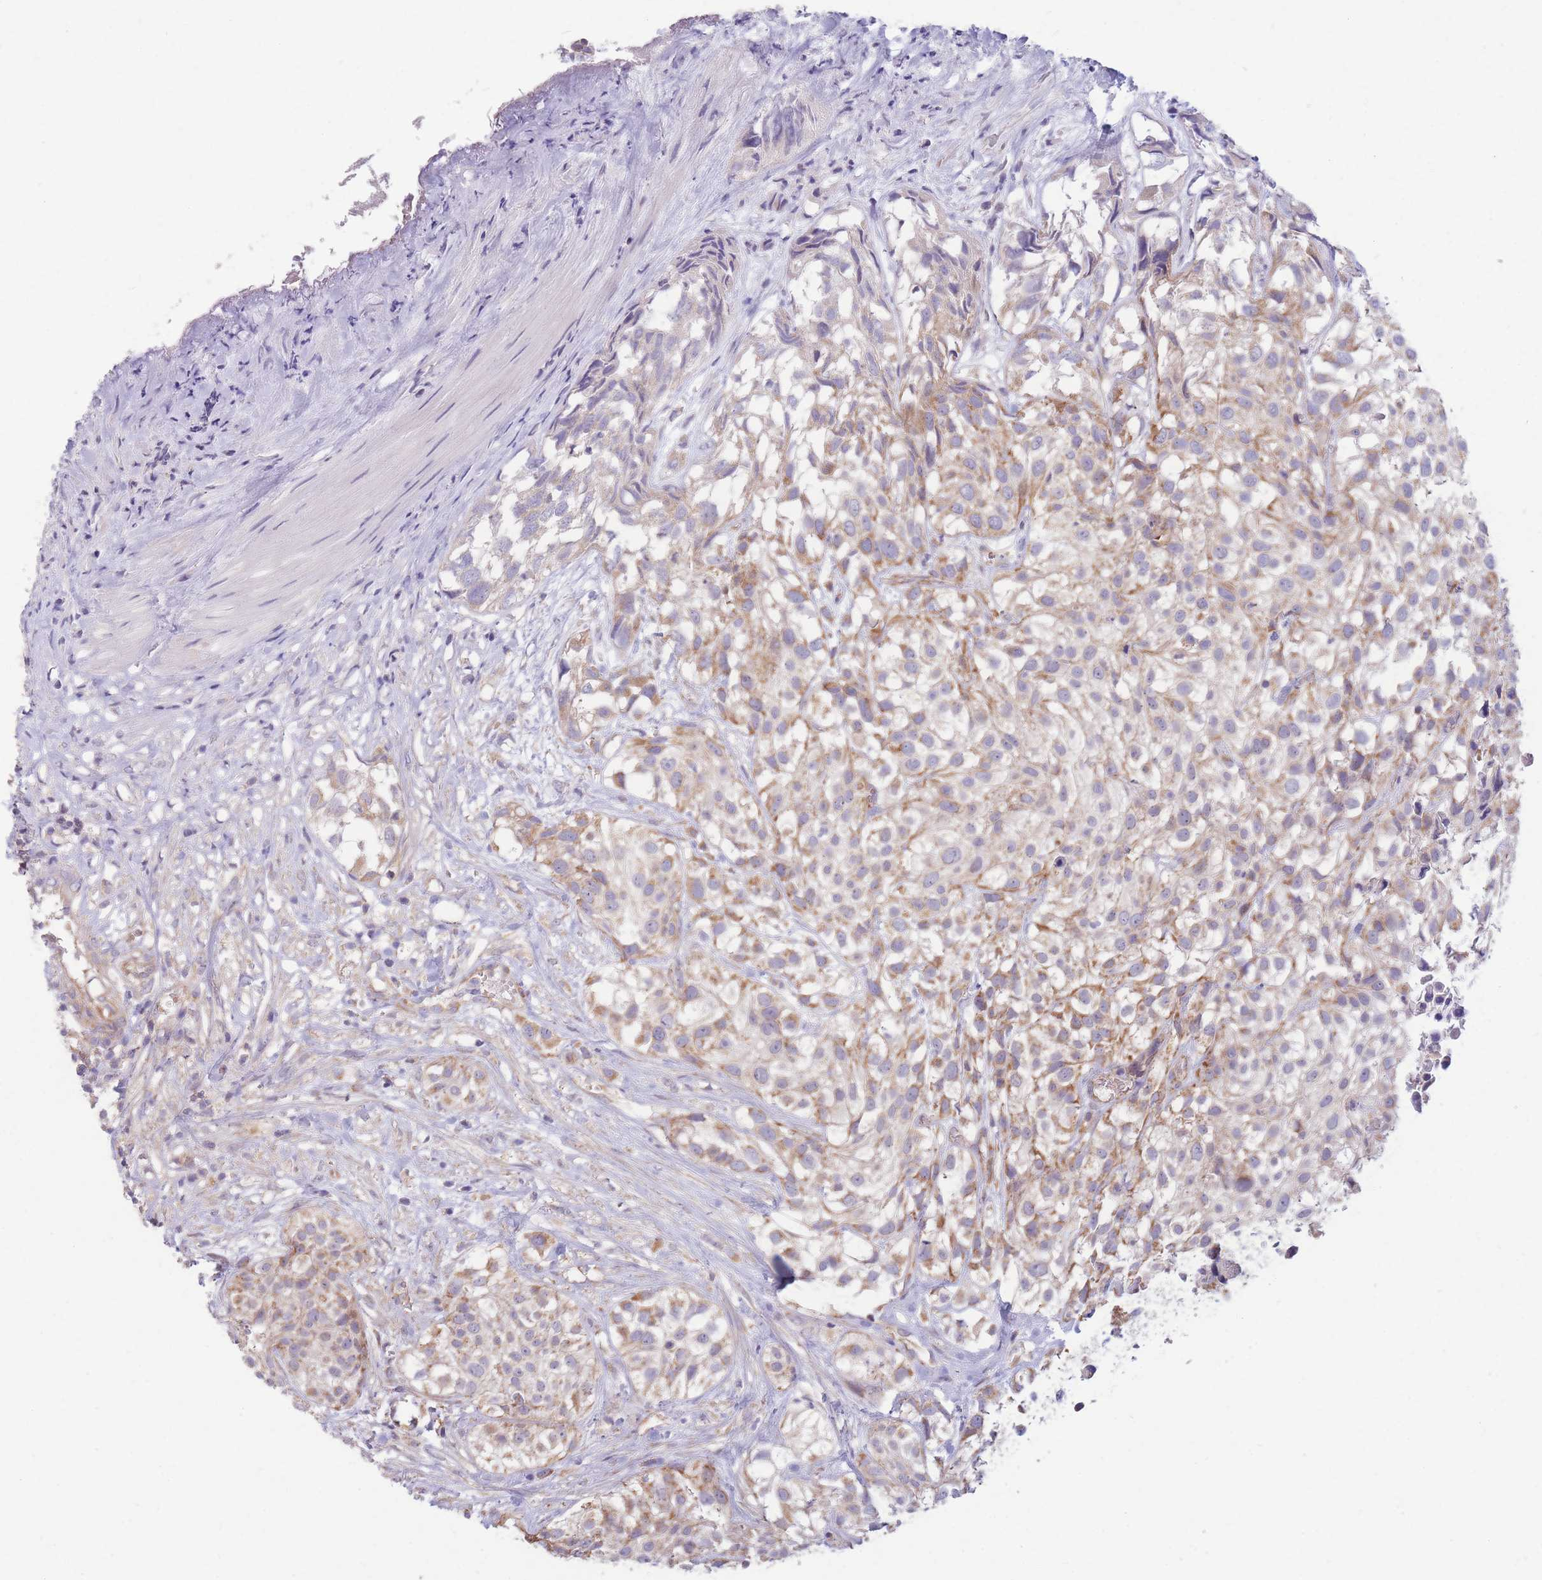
{"staining": {"intensity": "moderate", "quantity": ">75%", "location": "cytoplasmic/membranous"}, "tissue": "urothelial cancer", "cell_type": "Tumor cells", "image_type": "cancer", "snomed": [{"axis": "morphology", "description": "Urothelial carcinoma, High grade"}, {"axis": "topography", "description": "Urinary bladder"}], "caption": "A medium amount of moderate cytoplasmic/membranous expression is identified in approximately >75% of tumor cells in urothelial cancer tissue. (Stains: DAB in brown, nuclei in blue, Microscopy: brightfield microscopy at high magnification).", "gene": "MRPS9", "patient": {"sex": "male", "age": 56}}